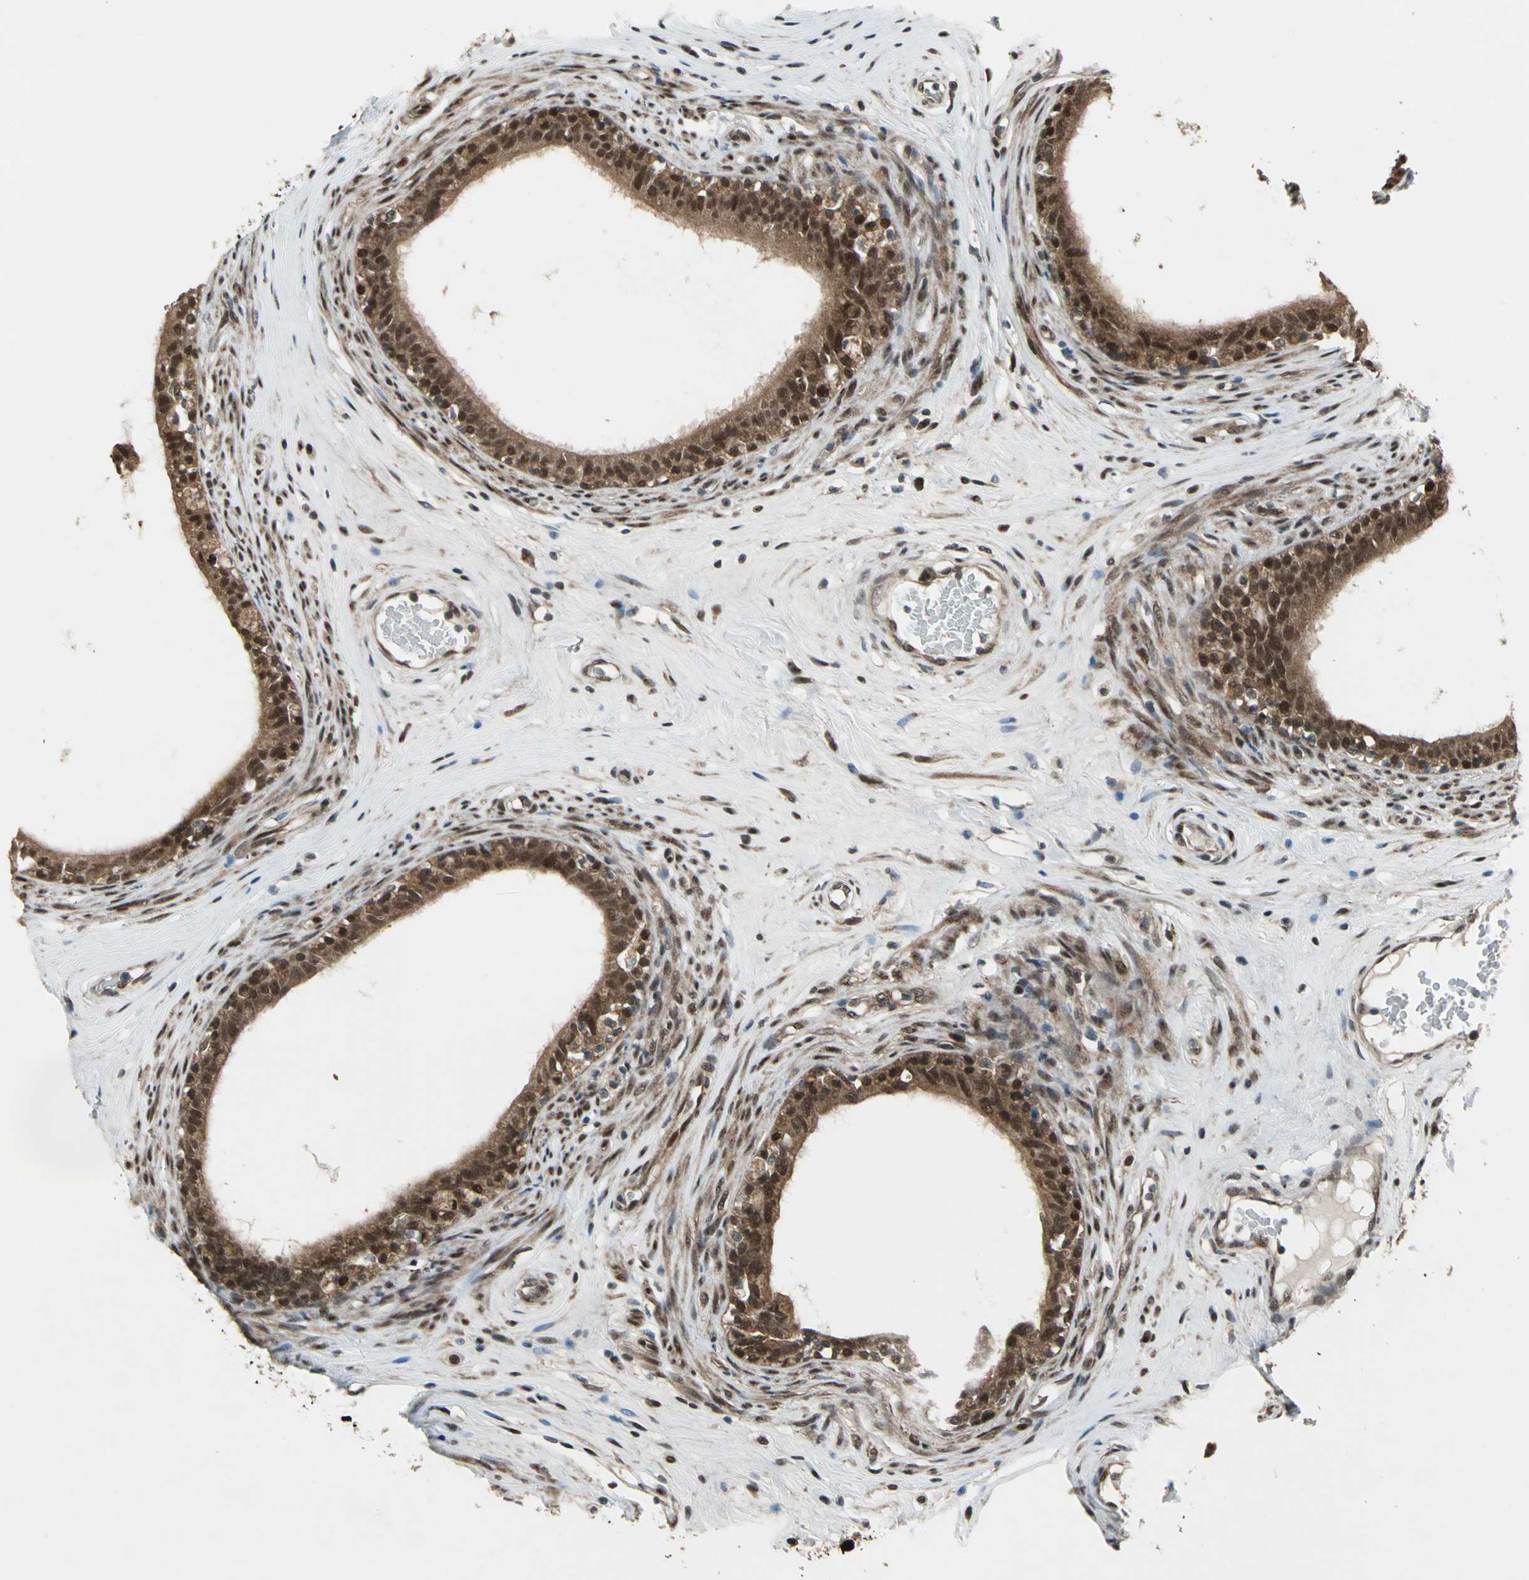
{"staining": {"intensity": "moderate", "quantity": ">75%", "location": "cytoplasmic/membranous,nuclear"}, "tissue": "epididymis", "cell_type": "Glandular cells", "image_type": "normal", "snomed": [{"axis": "morphology", "description": "Normal tissue, NOS"}, {"axis": "morphology", "description": "Inflammation, NOS"}, {"axis": "topography", "description": "Epididymis"}], "caption": "Immunohistochemical staining of benign human epididymis displays moderate cytoplasmic/membranous,nuclear protein expression in approximately >75% of glandular cells. (DAB = brown stain, brightfield microscopy at high magnification).", "gene": "COPS5", "patient": {"sex": "male", "age": 84}}